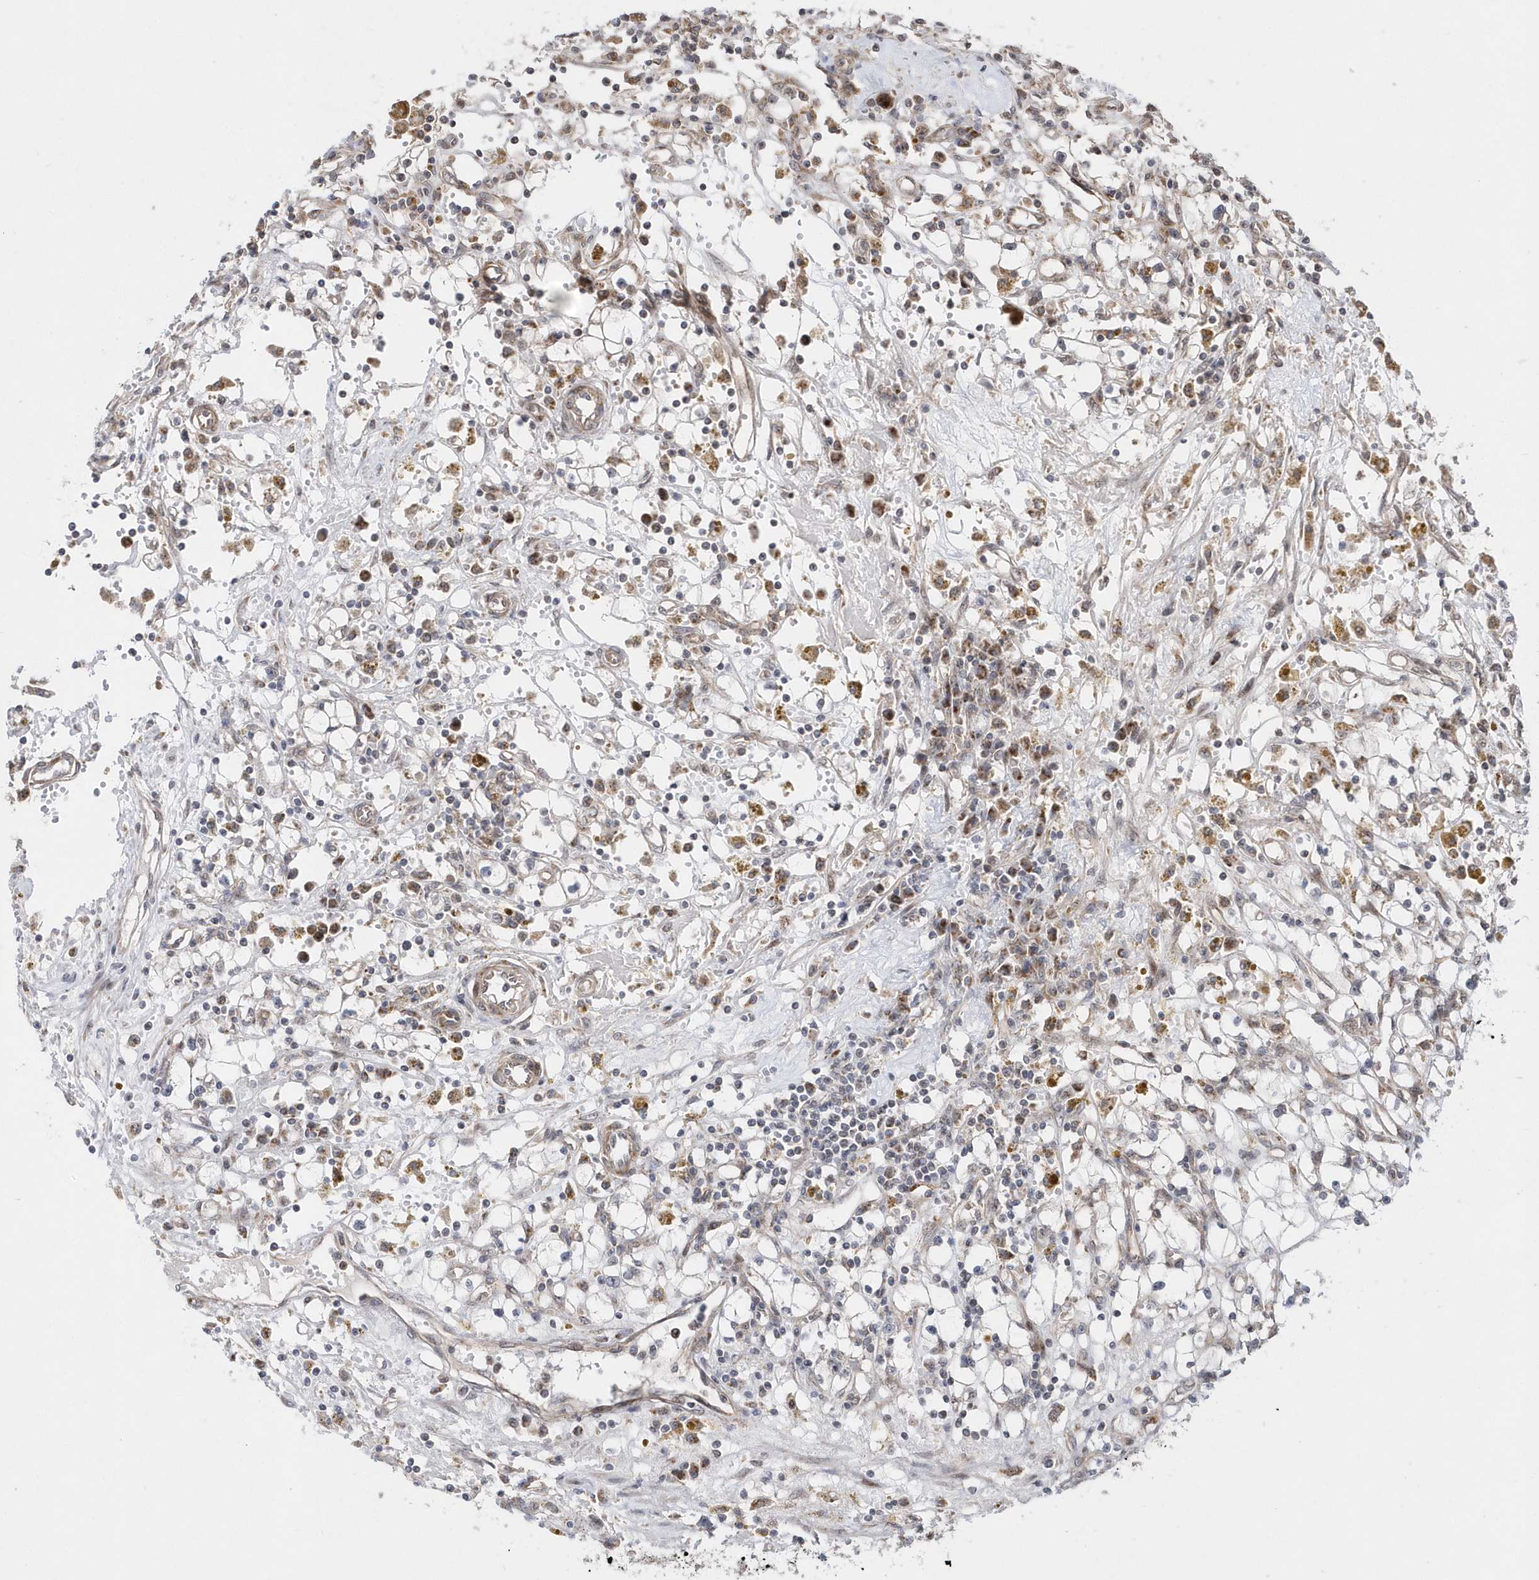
{"staining": {"intensity": "negative", "quantity": "none", "location": "none"}, "tissue": "renal cancer", "cell_type": "Tumor cells", "image_type": "cancer", "snomed": [{"axis": "morphology", "description": "Adenocarcinoma, NOS"}, {"axis": "topography", "description": "Kidney"}], "caption": "An IHC photomicrograph of adenocarcinoma (renal) is shown. There is no staining in tumor cells of adenocarcinoma (renal). (Immunohistochemistry (ihc), brightfield microscopy, high magnification).", "gene": "DALRD3", "patient": {"sex": "male", "age": 56}}